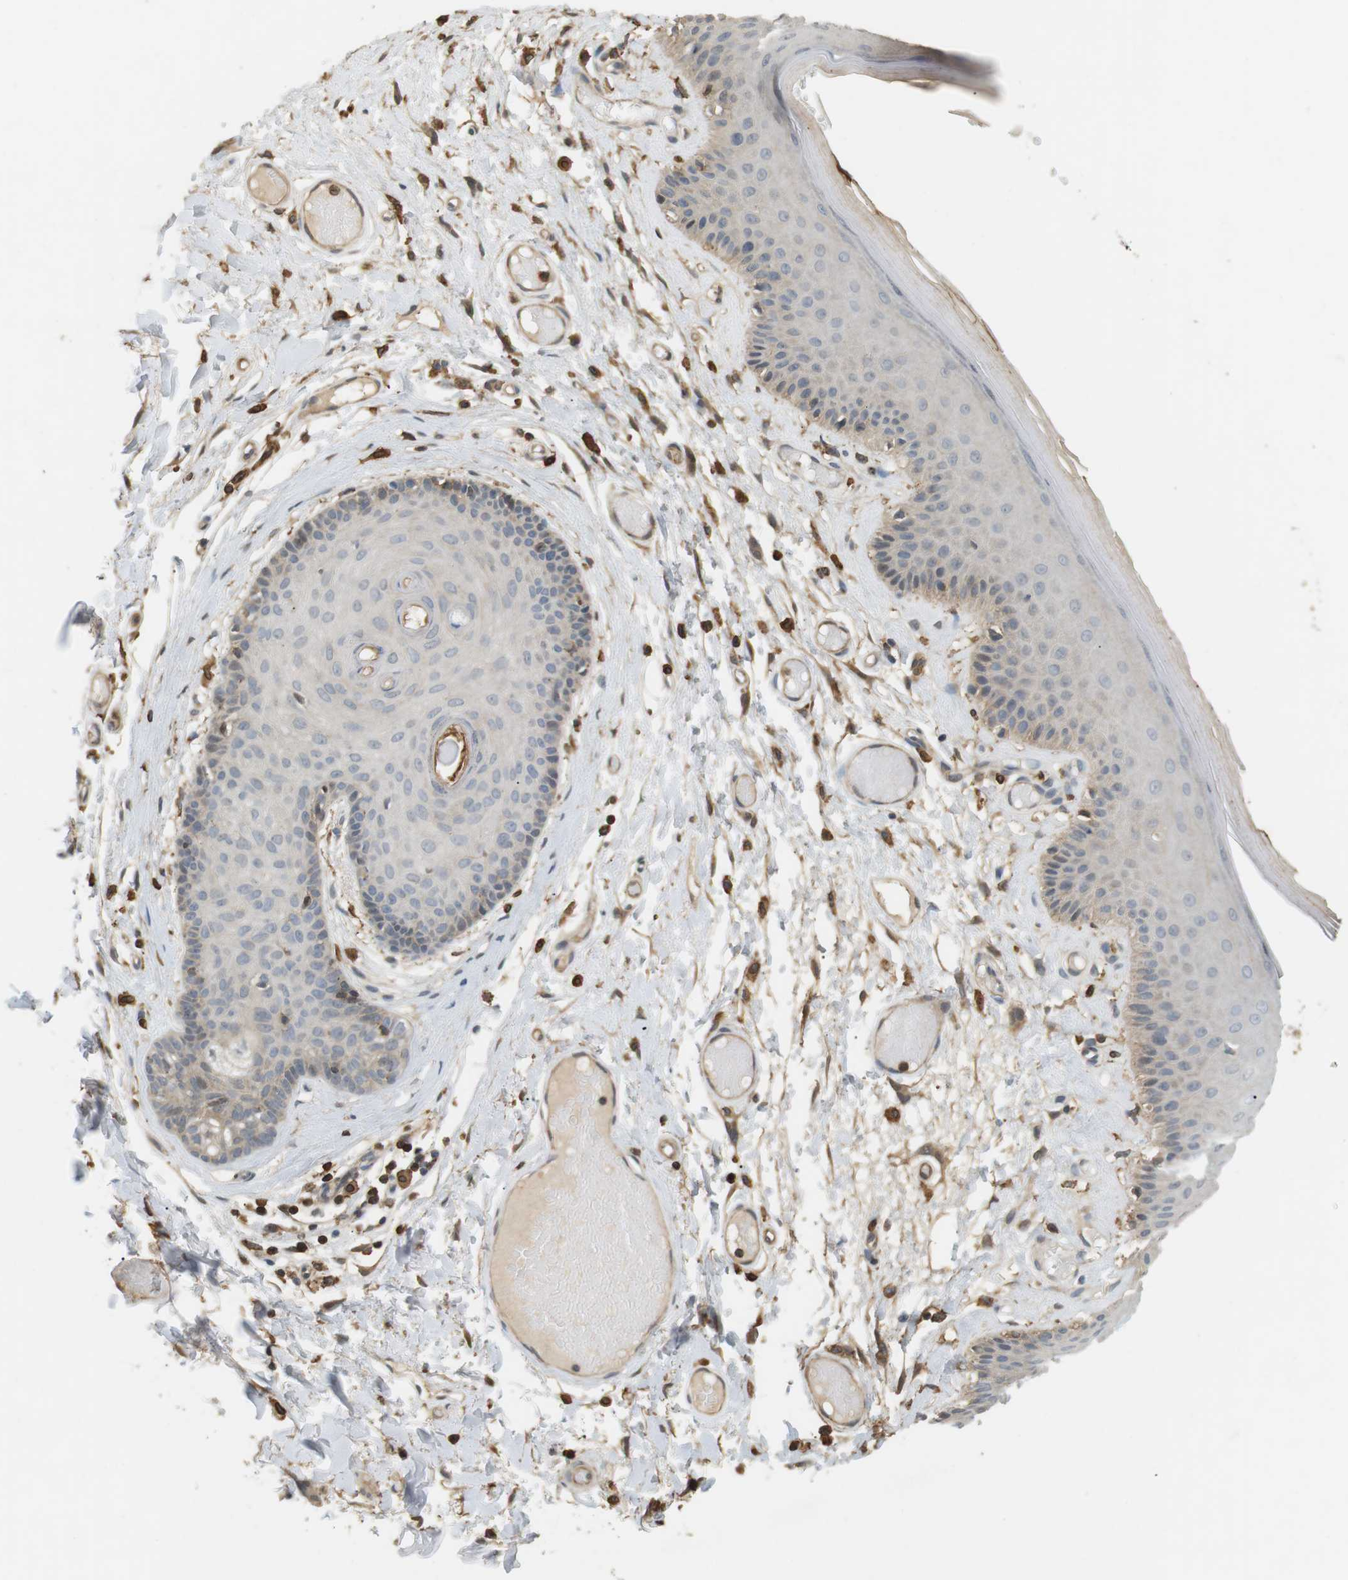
{"staining": {"intensity": "moderate", "quantity": ">75%", "location": "cytoplasmic/membranous"}, "tissue": "skin", "cell_type": "Epidermal cells", "image_type": "normal", "snomed": [{"axis": "morphology", "description": "Normal tissue, NOS"}, {"axis": "topography", "description": "Vulva"}], "caption": "A brown stain shows moderate cytoplasmic/membranous positivity of a protein in epidermal cells of benign skin. The protein is stained brown, and the nuclei are stained in blue (DAB IHC with brightfield microscopy, high magnification).", "gene": "P2RY1", "patient": {"sex": "female", "age": 73}}